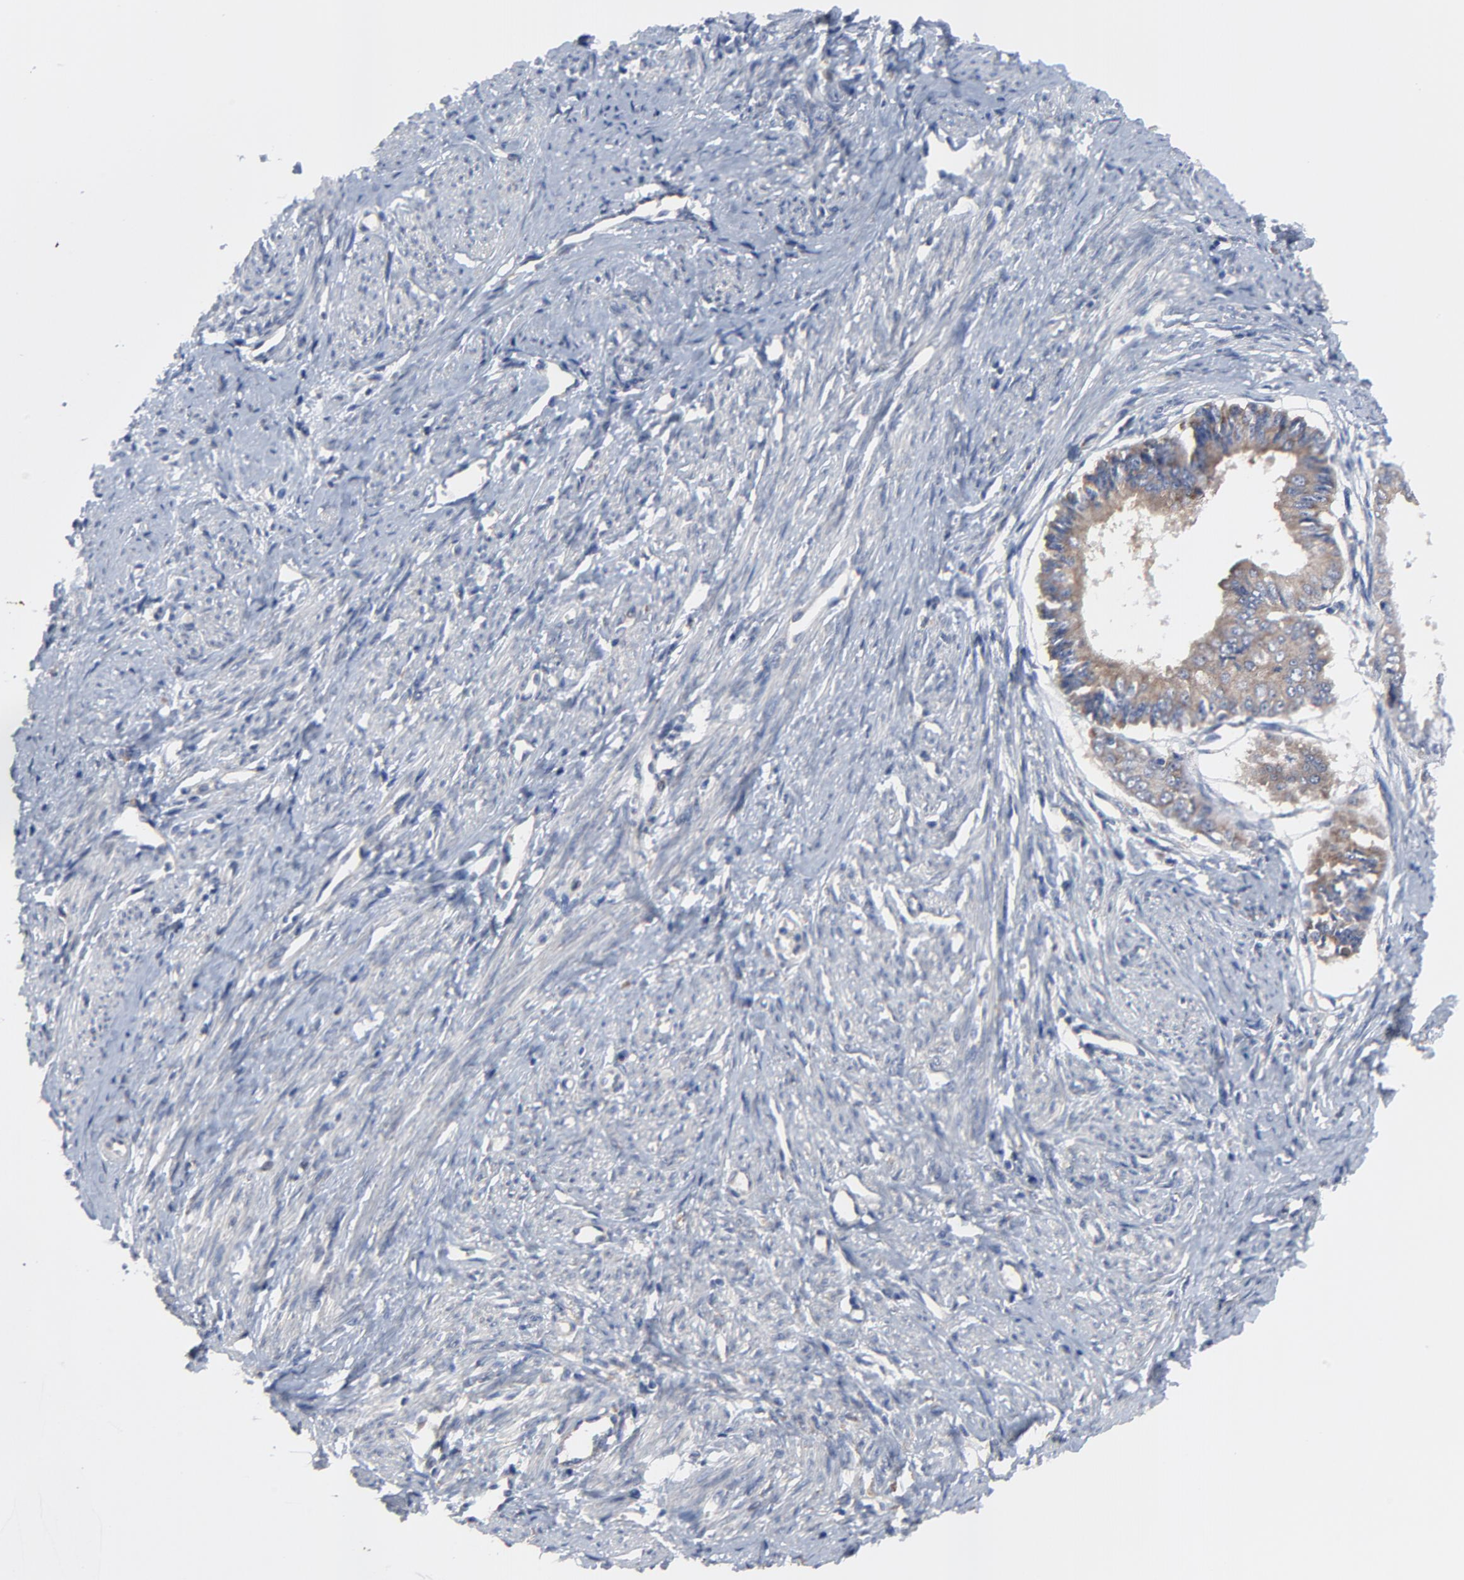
{"staining": {"intensity": "moderate", "quantity": ">75%", "location": "cytoplasmic/membranous"}, "tissue": "endometrial cancer", "cell_type": "Tumor cells", "image_type": "cancer", "snomed": [{"axis": "morphology", "description": "Adenocarcinoma, NOS"}, {"axis": "topography", "description": "Endometrium"}], "caption": "DAB immunohistochemical staining of human endometrial cancer exhibits moderate cytoplasmic/membranous protein positivity in approximately >75% of tumor cells.", "gene": "VAV2", "patient": {"sex": "female", "age": 76}}